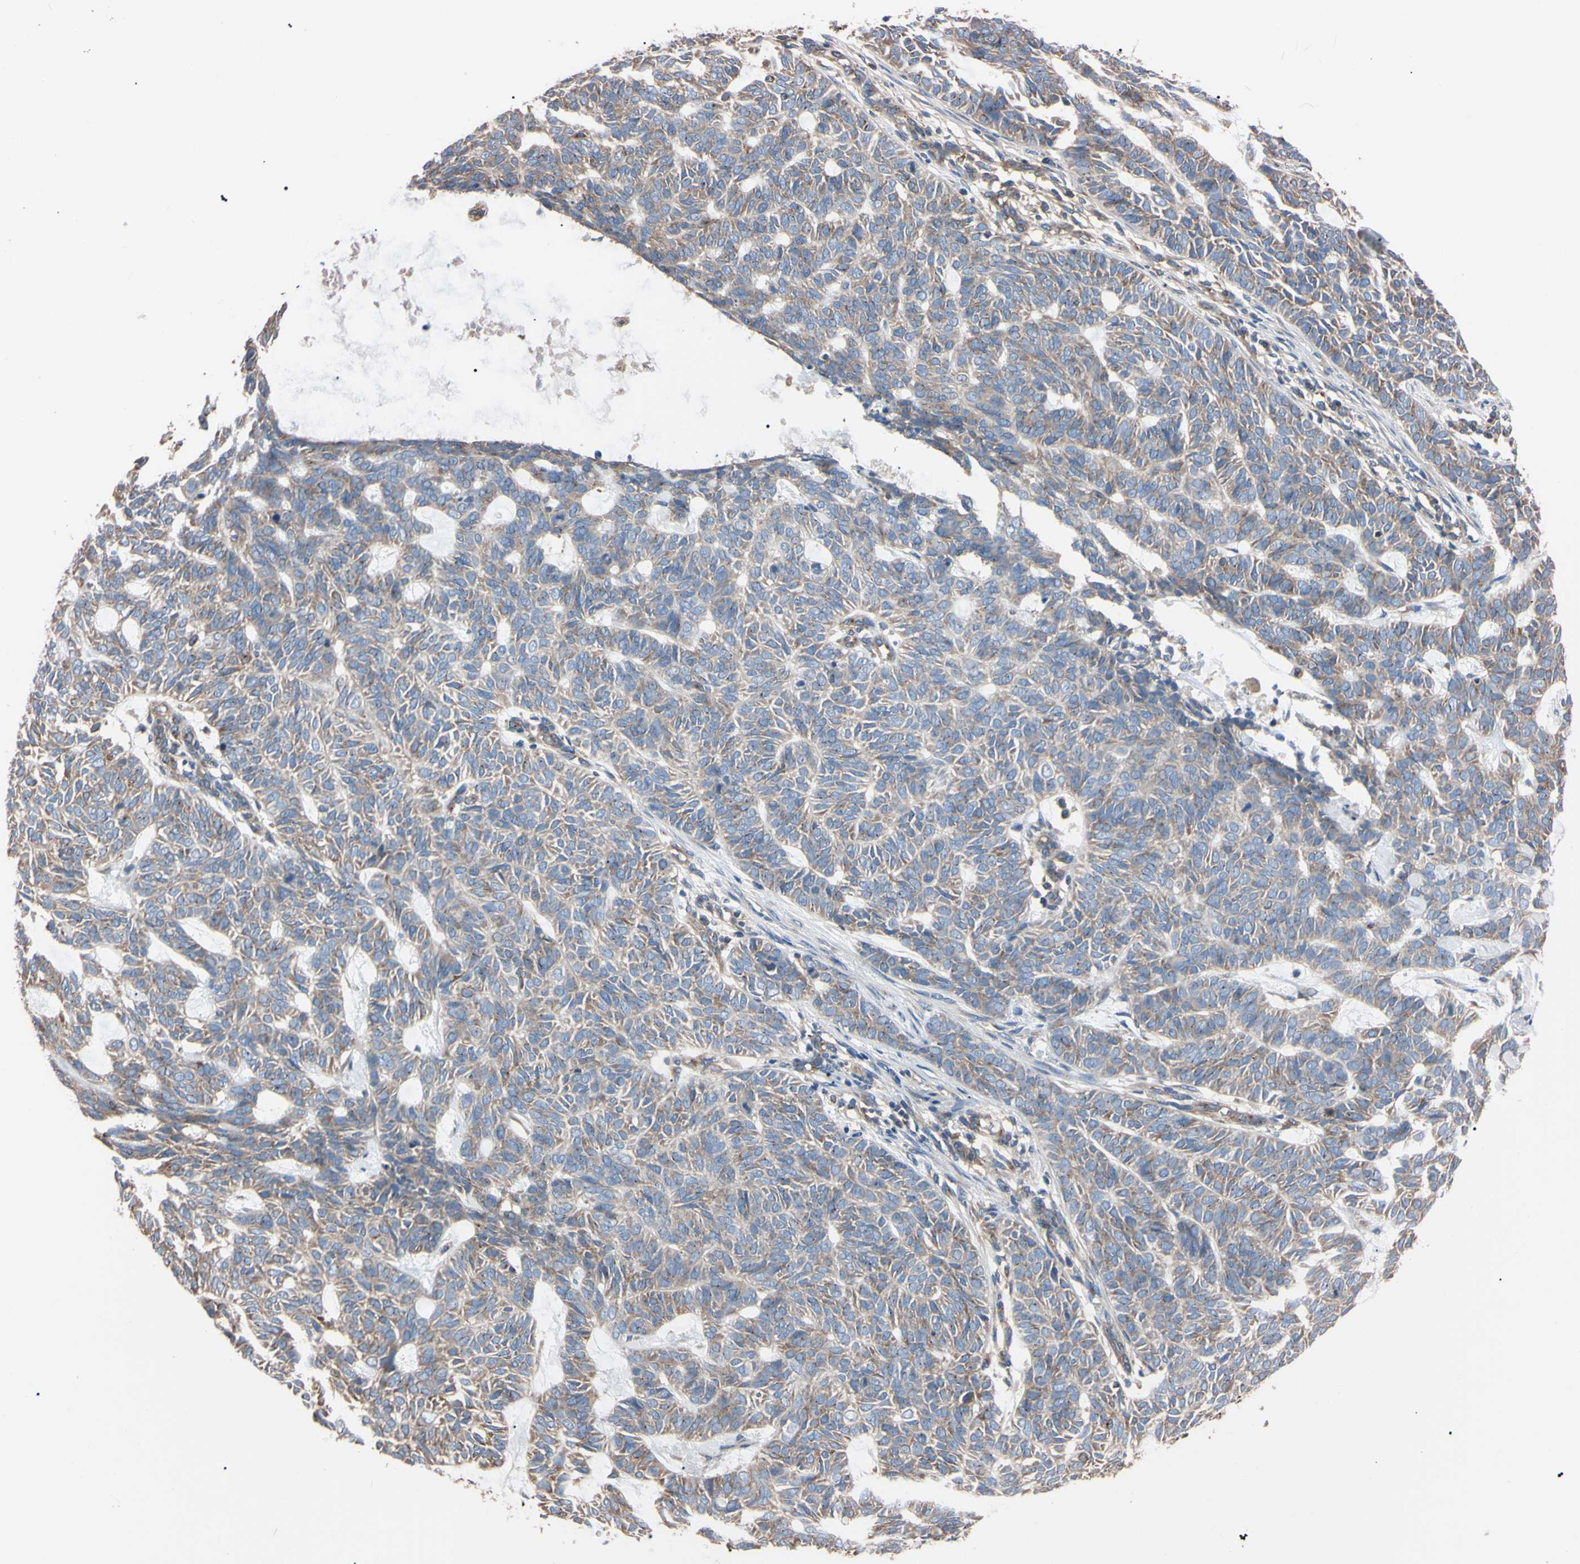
{"staining": {"intensity": "weak", "quantity": ">75%", "location": "cytoplasmic/membranous"}, "tissue": "skin cancer", "cell_type": "Tumor cells", "image_type": "cancer", "snomed": [{"axis": "morphology", "description": "Basal cell carcinoma"}, {"axis": "topography", "description": "Skin"}], "caption": "Immunohistochemistry (IHC) of human skin cancer (basal cell carcinoma) displays low levels of weak cytoplasmic/membranous staining in approximately >75% of tumor cells.", "gene": "PRKACA", "patient": {"sex": "male", "age": 87}}